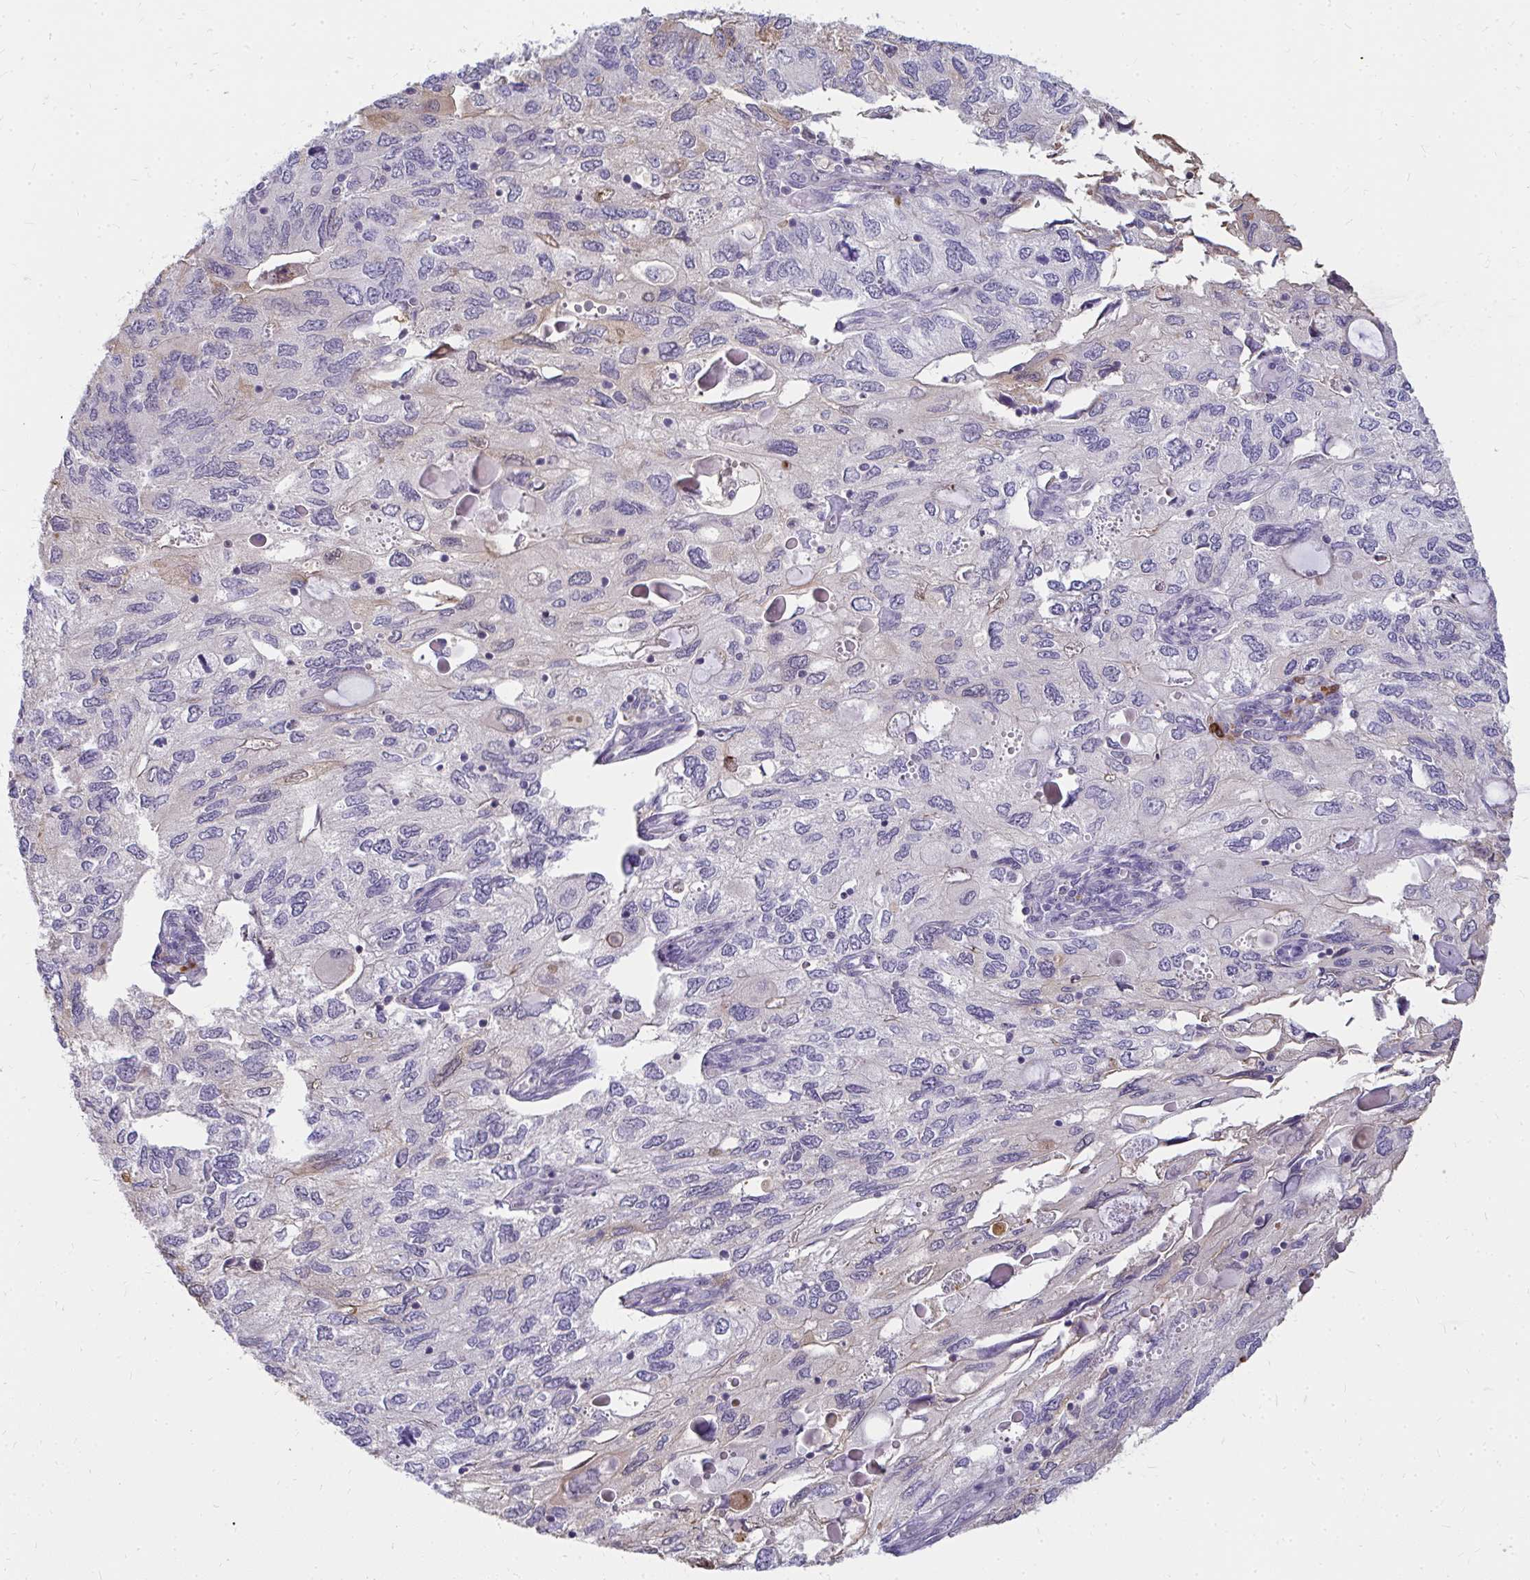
{"staining": {"intensity": "negative", "quantity": "none", "location": "none"}, "tissue": "endometrial cancer", "cell_type": "Tumor cells", "image_type": "cancer", "snomed": [{"axis": "morphology", "description": "Carcinoma, NOS"}, {"axis": "topography", "description": "Uterus"}], "caption": "DAB (3,3'-diaminobenzidine) immunohistochemical staining of endometrial cancer (carcinoma) displays no significant positivity in tumor cells. The staining is performed using DAB (3,3'-diaminobenzidine) brown chromogen with nuclei counter-stained in using hematoxylin.", "gene": "FAM9A", "patient": {"sex": "female", "age": 76}}